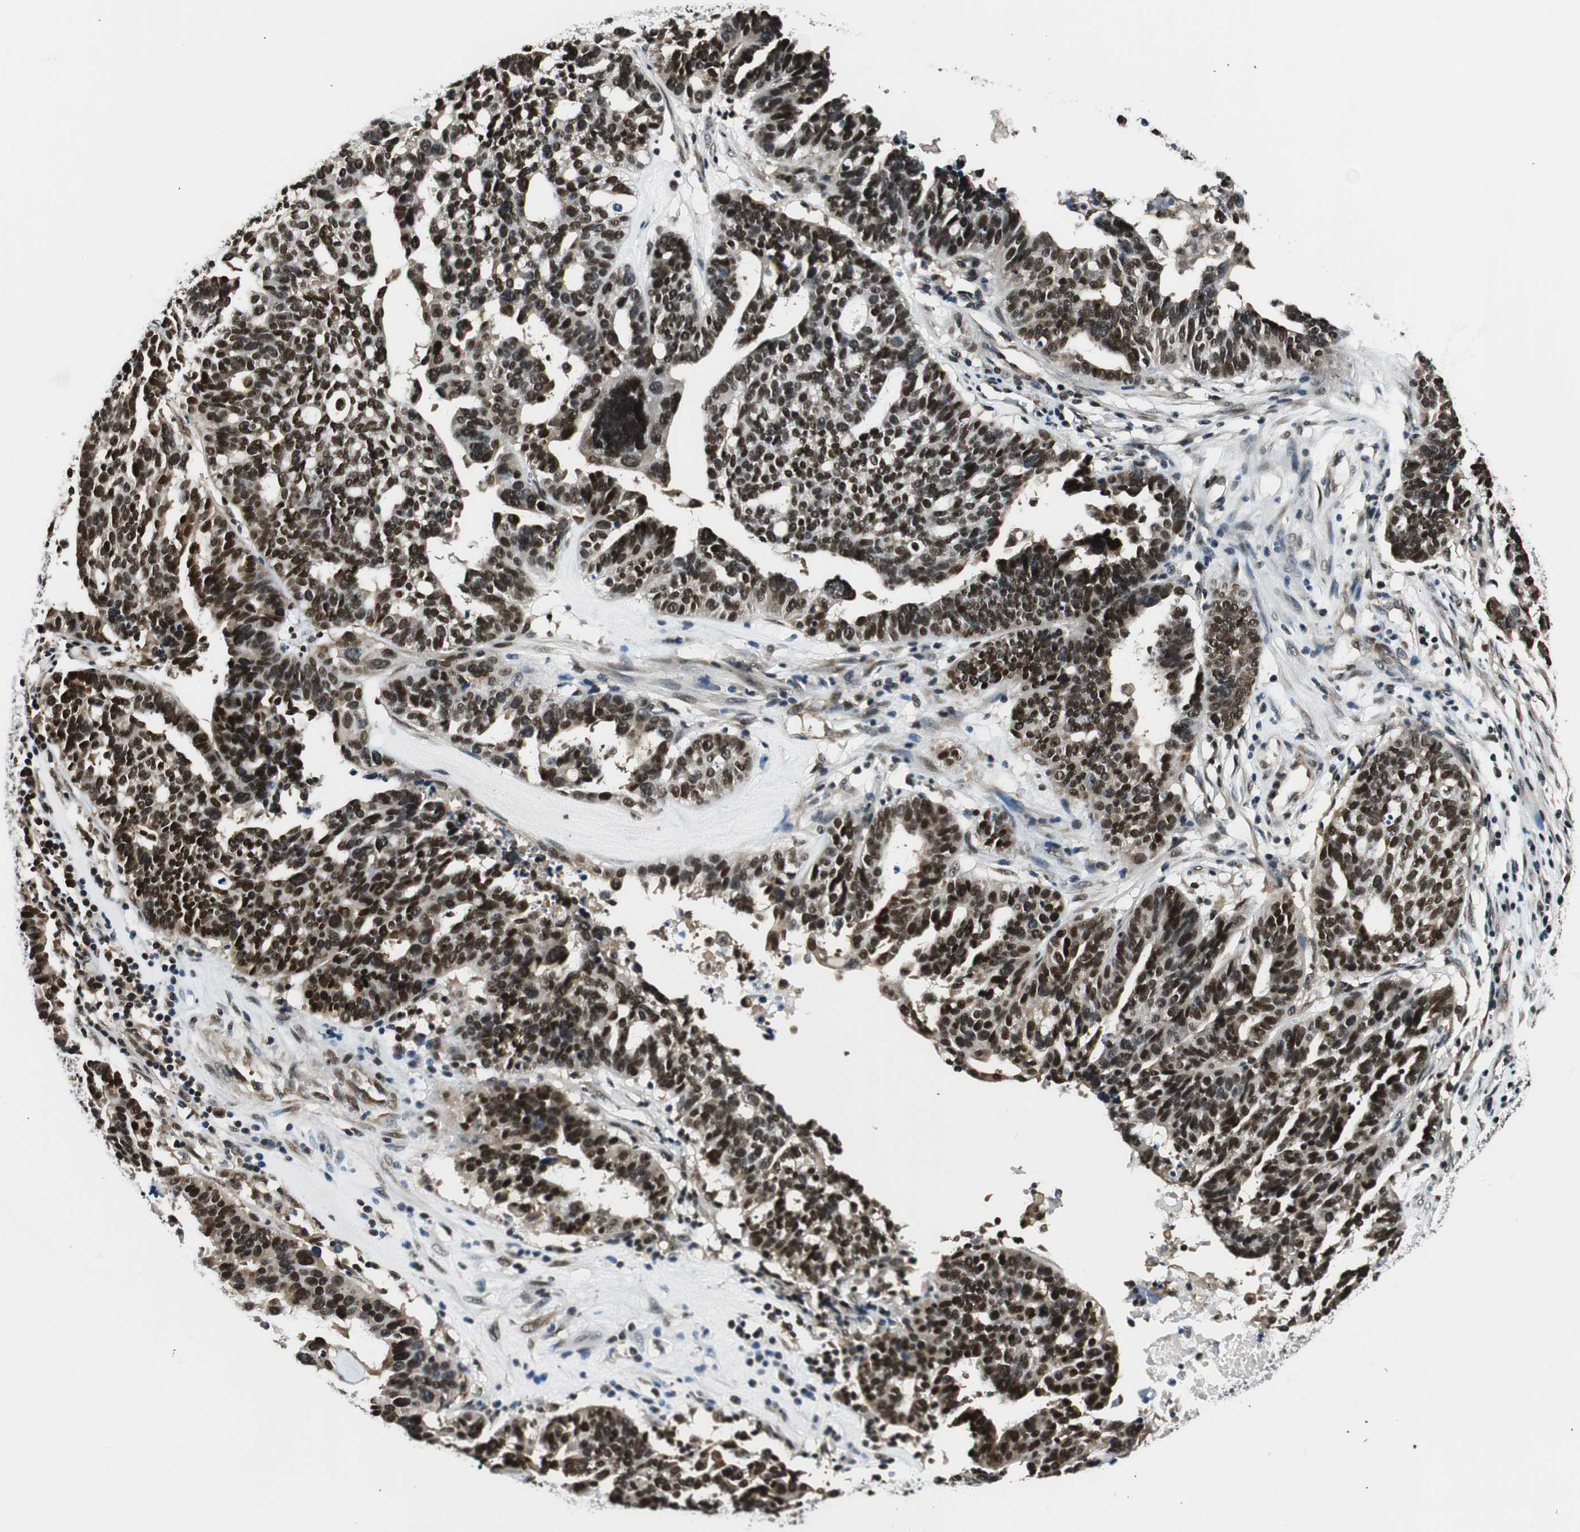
{"staining": {"intensity": "moderate", "quantity": ">75%", "location": "nuclear"}, "tissue": "ovarian cancer", "cell_type": "Tumor cells", "image_type": "cancer", "snomed": [{"axis": "morphology", "description": "Cystadenocarcinoma, serous, NOS"}, {"axis": "topography", "description": "Ovary"}], "caption": "The histopathology image demonstrates immunohistochemical staining of ovarian cancer. There is moderate nuclear staining is present in about >75% of tumor cells. Using DAB (brown) and hematoxylin (blue) stains, captured at high magnification using brightfield microscopy.", "gene": "RING1", "patient": {"sex": "female", "age": 59}}